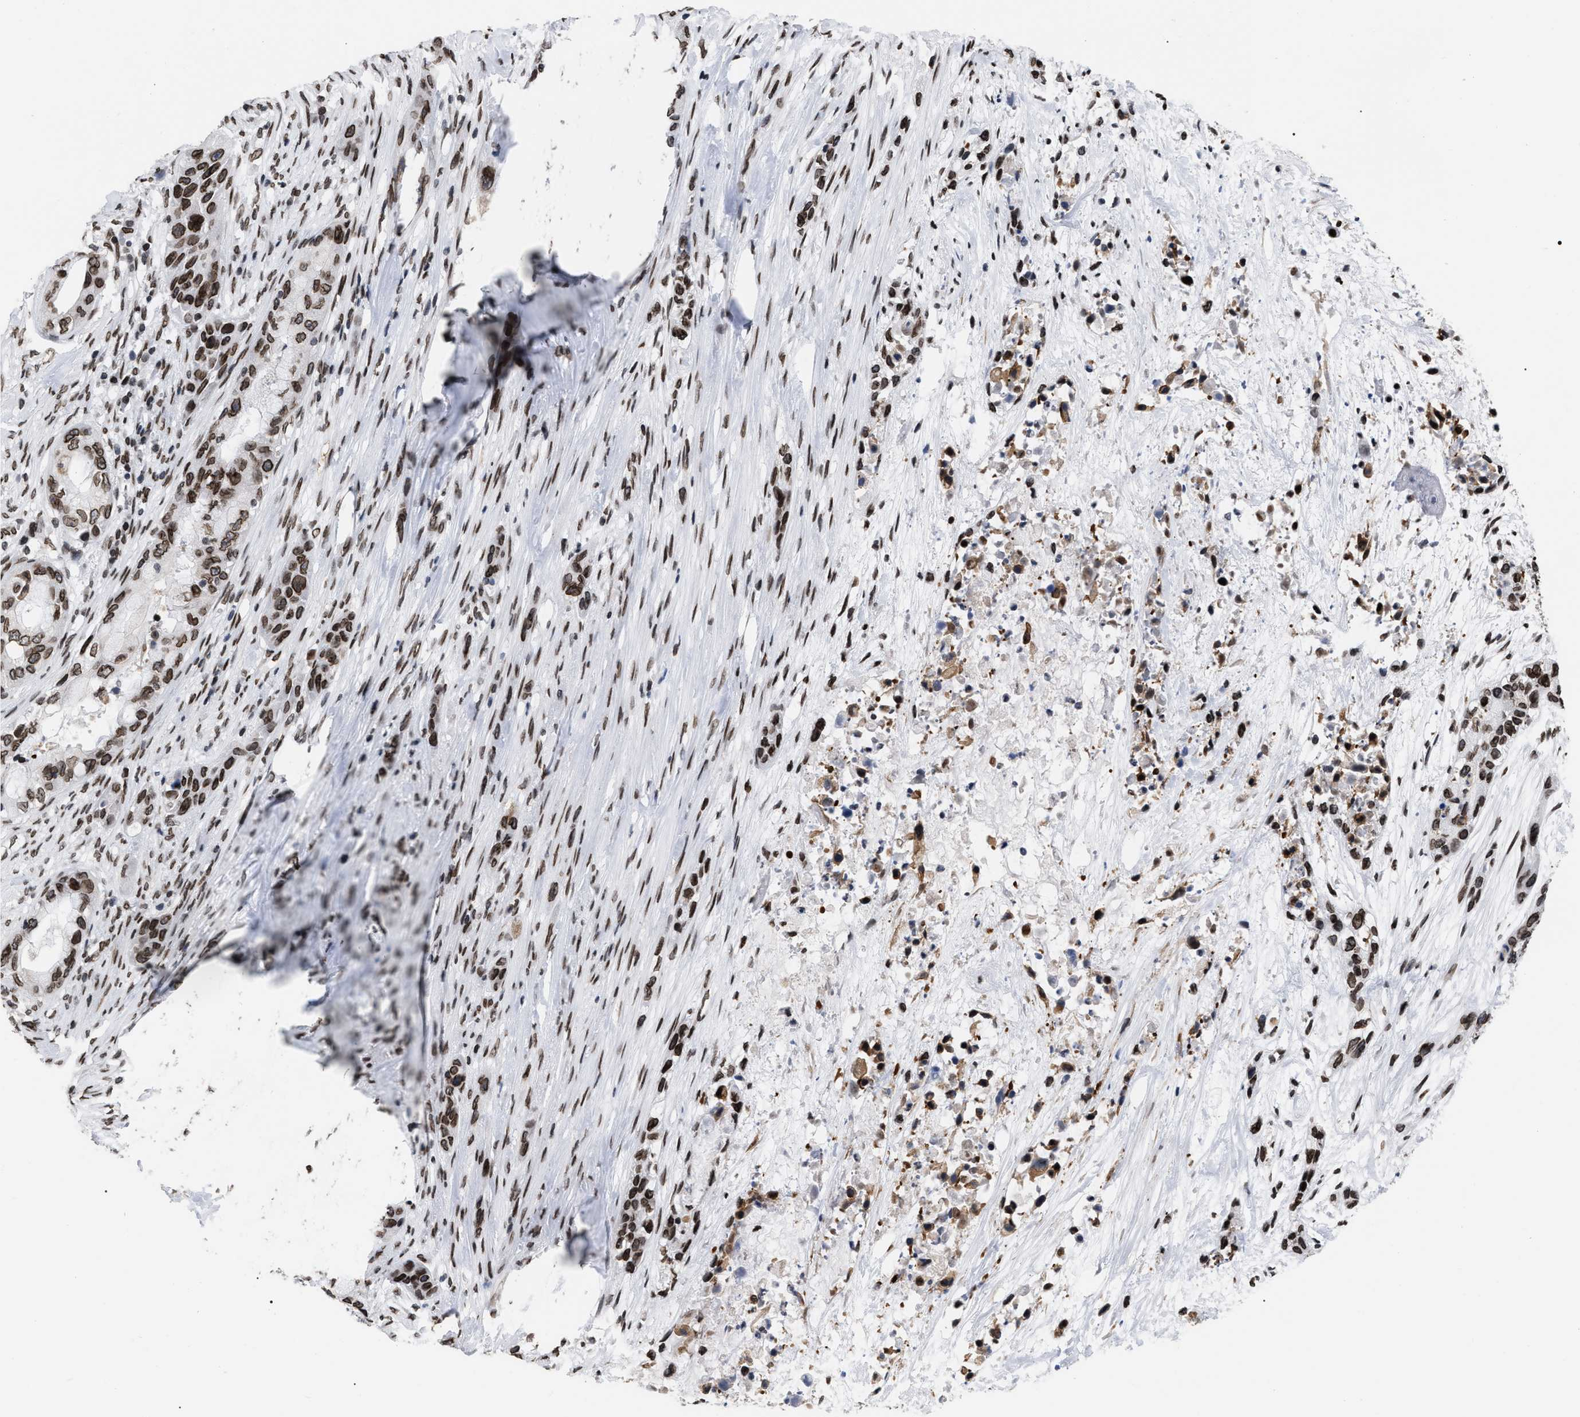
{"staining": {"intensity": "strong", "quantity": ">75%", "location": "cytoplasmic/membranous,nuclear"}, "tissue": "pancreatic cancer", "cell_type": "Tumor cells", "image_type": "cancer", "snomed": [{"axis": "morphology", "description": "Adenocarcinoma, NOS"}, {"axis": "topography", "description": "Pancreas"}], "caption": "Strong cytoplasmic/membranous and nuclear expression is identified in about >75% of tumor cells in pancreatic adenocarcinoma.", "gene": "TPR", "patient": {"sex": "male", "age": 53}}